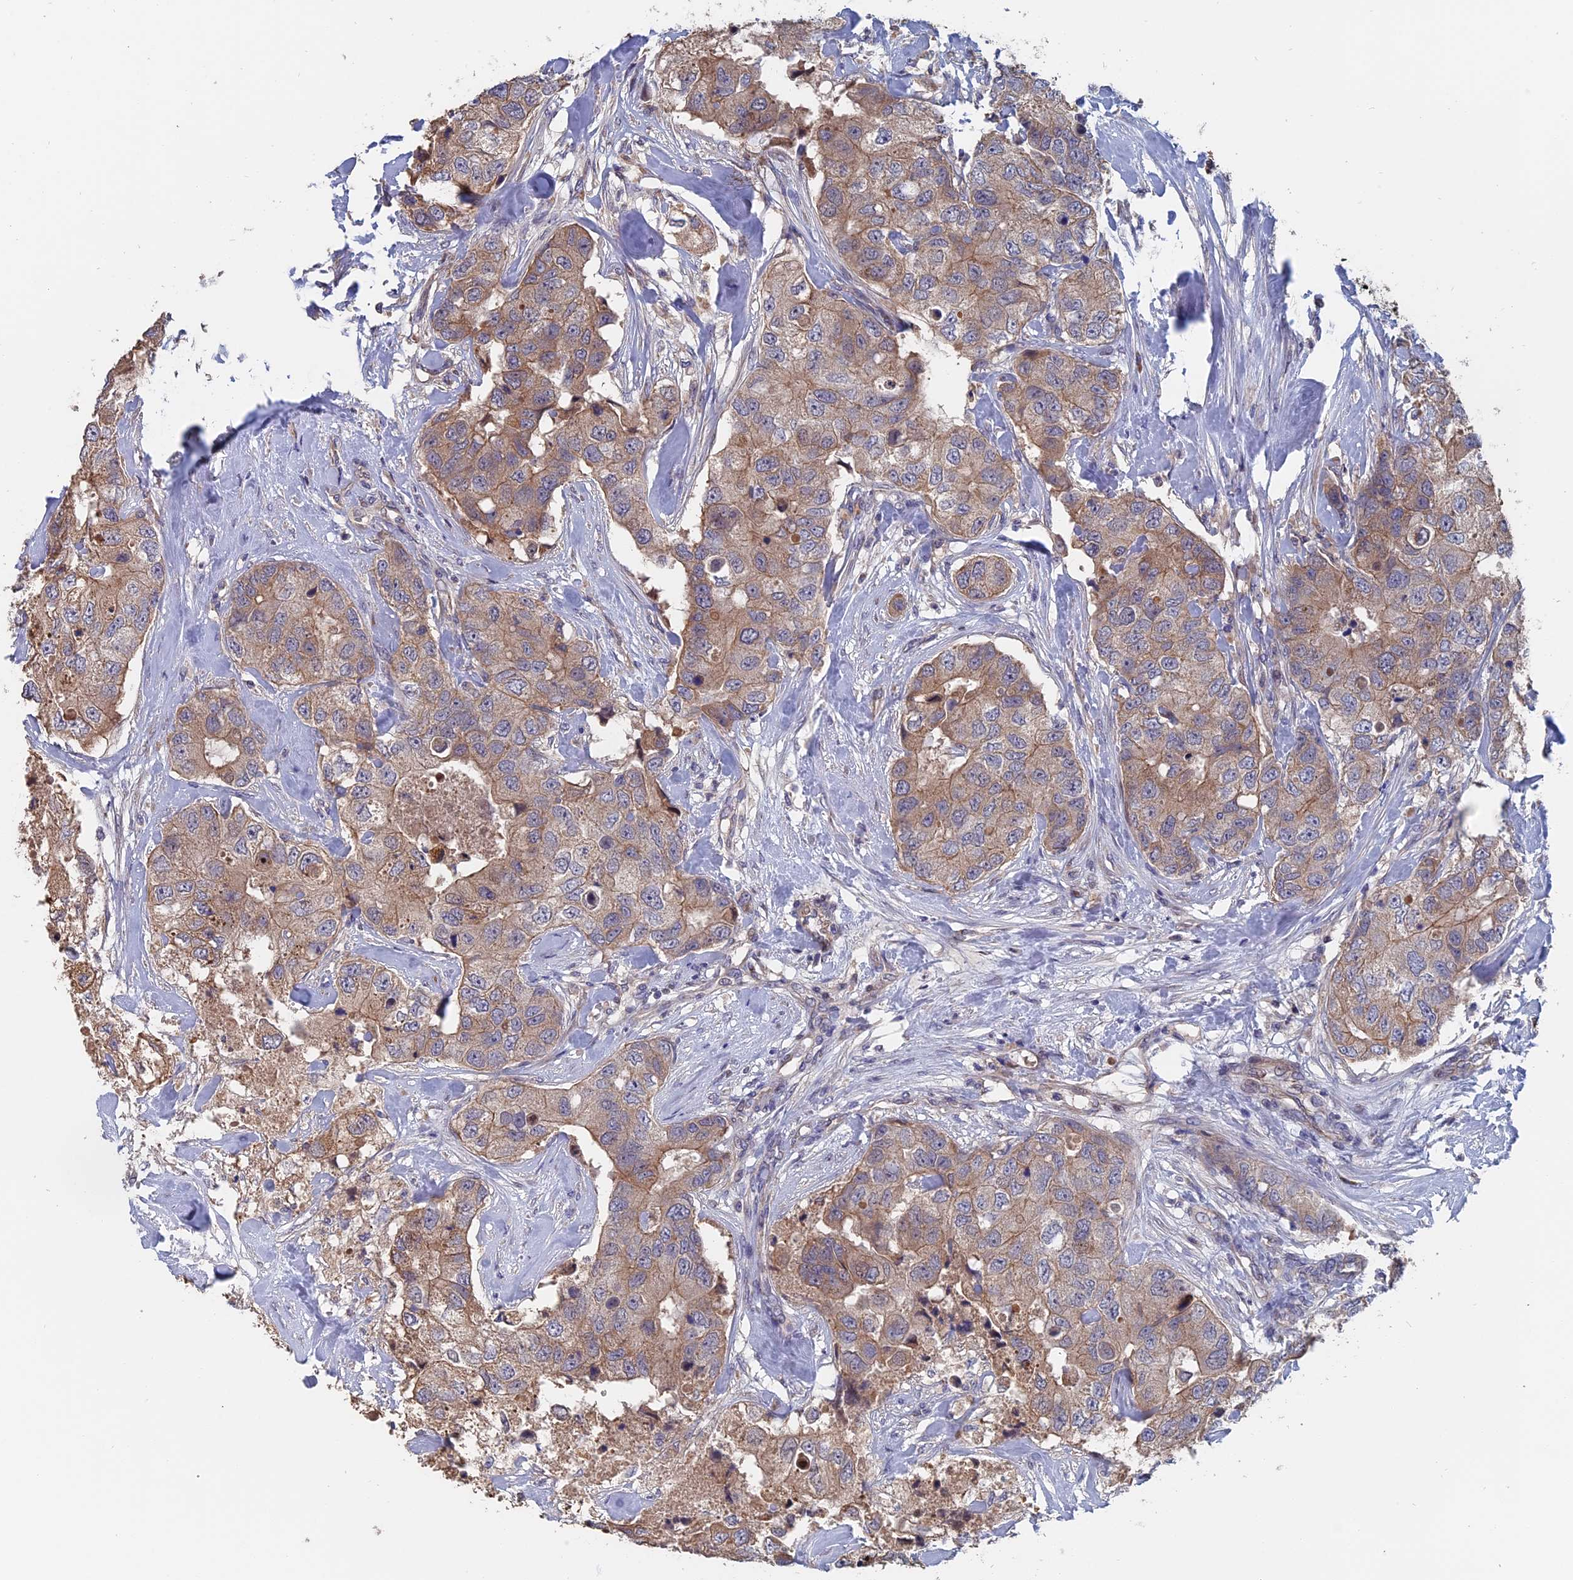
{"staining": {"intensity": "weak", "quantity": ">75%", "location": "cytoplasmic/membranous"}, "tissue": "breast cancer", "cell_type": "Tumor cells", "image_type": "cancer", "snomed": [{"axis": "morphology", "description": "Duct carcinoma"}, {"axis": "topography", "description": "Breast"}], "caption": "Immunohistochemistry (IHC) histopathology image of human breast cancer stained for a protein (brown), which displays low levels of weak cytoplasmic/membranous positivity in about >75% of tumor cells.", "gene": "SLC33A1", "patient": {"sex": "female", "age": 62}}